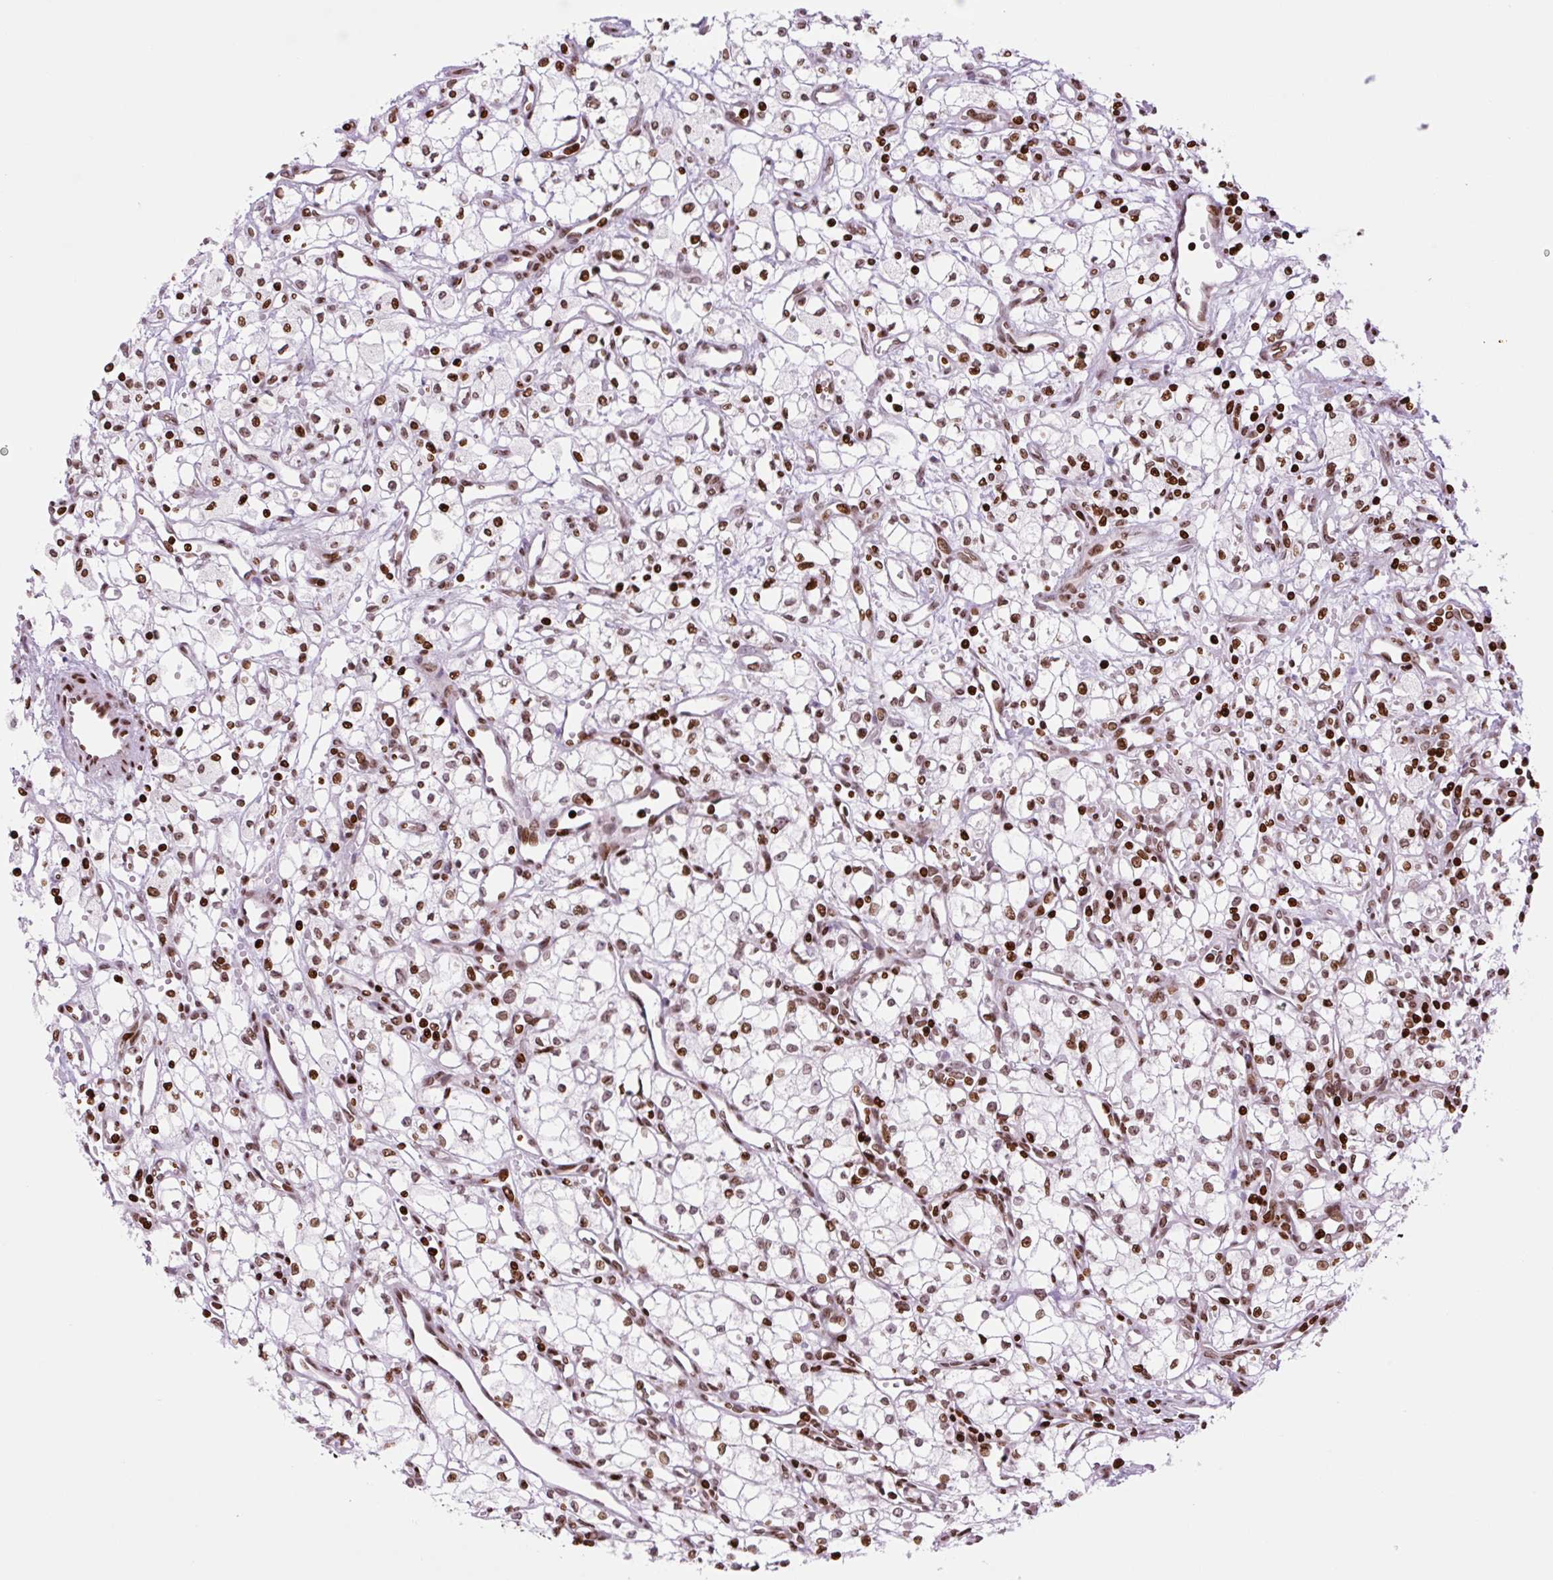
{"staining": {"intensity": "strong", "quantity": ">75%", "location": "nuclear"}, "tissue": "renal cancer", "cell_type": "Tumor cells", "image_type": "cancer", "snomed": [{"axis": "morphology", "description": "Adenocarcinoma, NOS"}, {"axis": "topography", "description": "Kidney"}], "caption": "Adenocarcinoma (renal) tissue displays strong nuclear positivity in approximately >75% of tumor cells", "gene": "H1-3", "patient": {"sex": "male", "age": 59}}